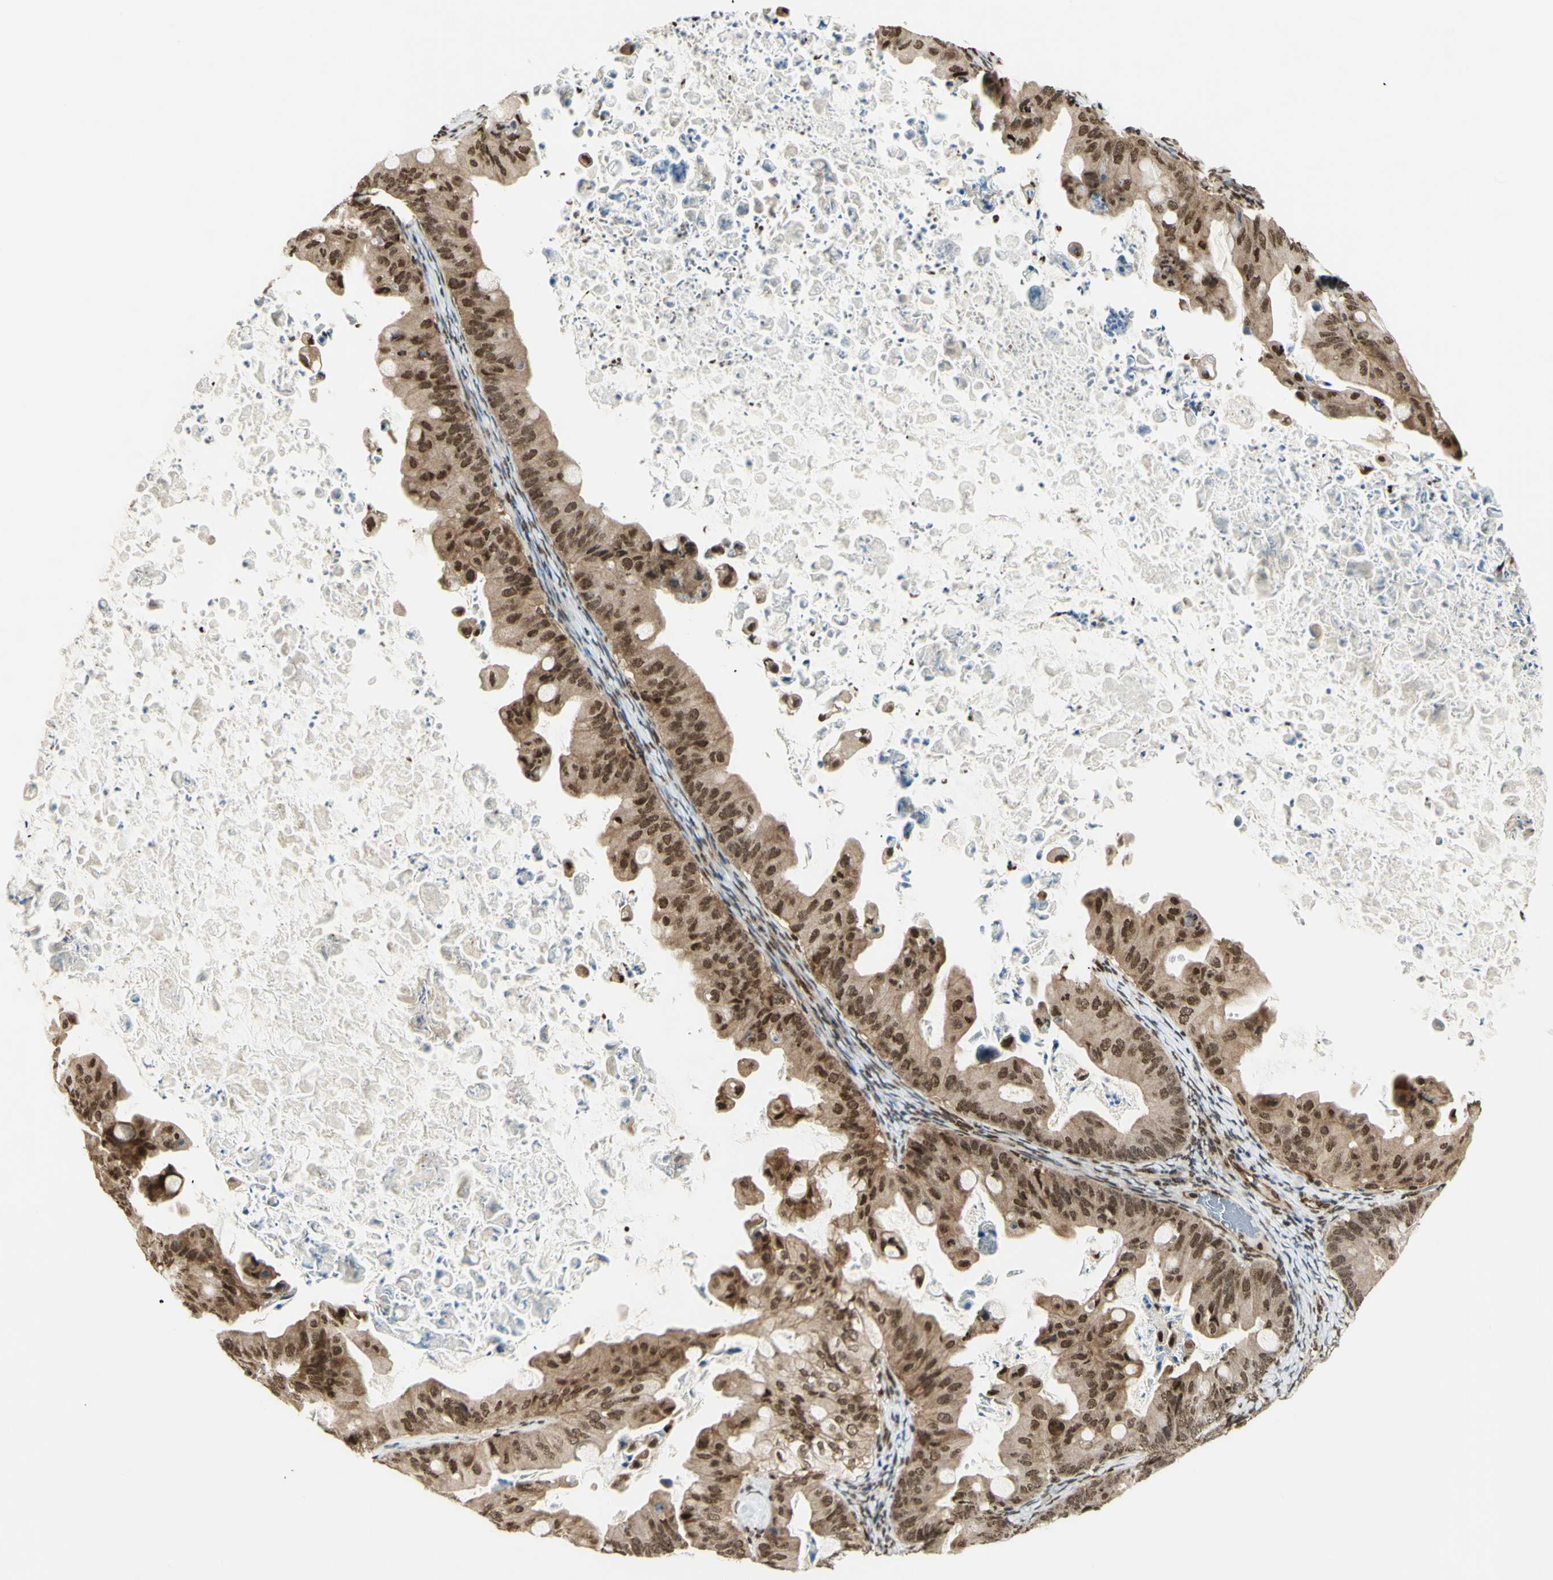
{"staining": {"intensity": "moderate", "quantity": ">75%", "location": "cytoplasmic/membranous,nuclear"}, "tissue": "ovarian cancer", "cell_type": "Tumor cells", "image_type": "cancer", "snomed": [{"axis": "morphology", "description": "Cystadenocarcinoma, mucinous, NOS"}, {"axis": "topography", "description": "Ovary"}], "caption": "Ovarian cancer (mucinous cystadenocarcinoma) tissue displays moderate cytoplasmic/membranous and nuclear staining in about >75% of tumor cells, visualized by immunohistochemistry. (Stains: DAB (3,3'-diaminobenzidine) in brown, nuclei in blue, Microscopy: brightfield microscopy at high magnification).", "gene": "ZMYM6", "patient": {"sex": "female", "age": 37}}